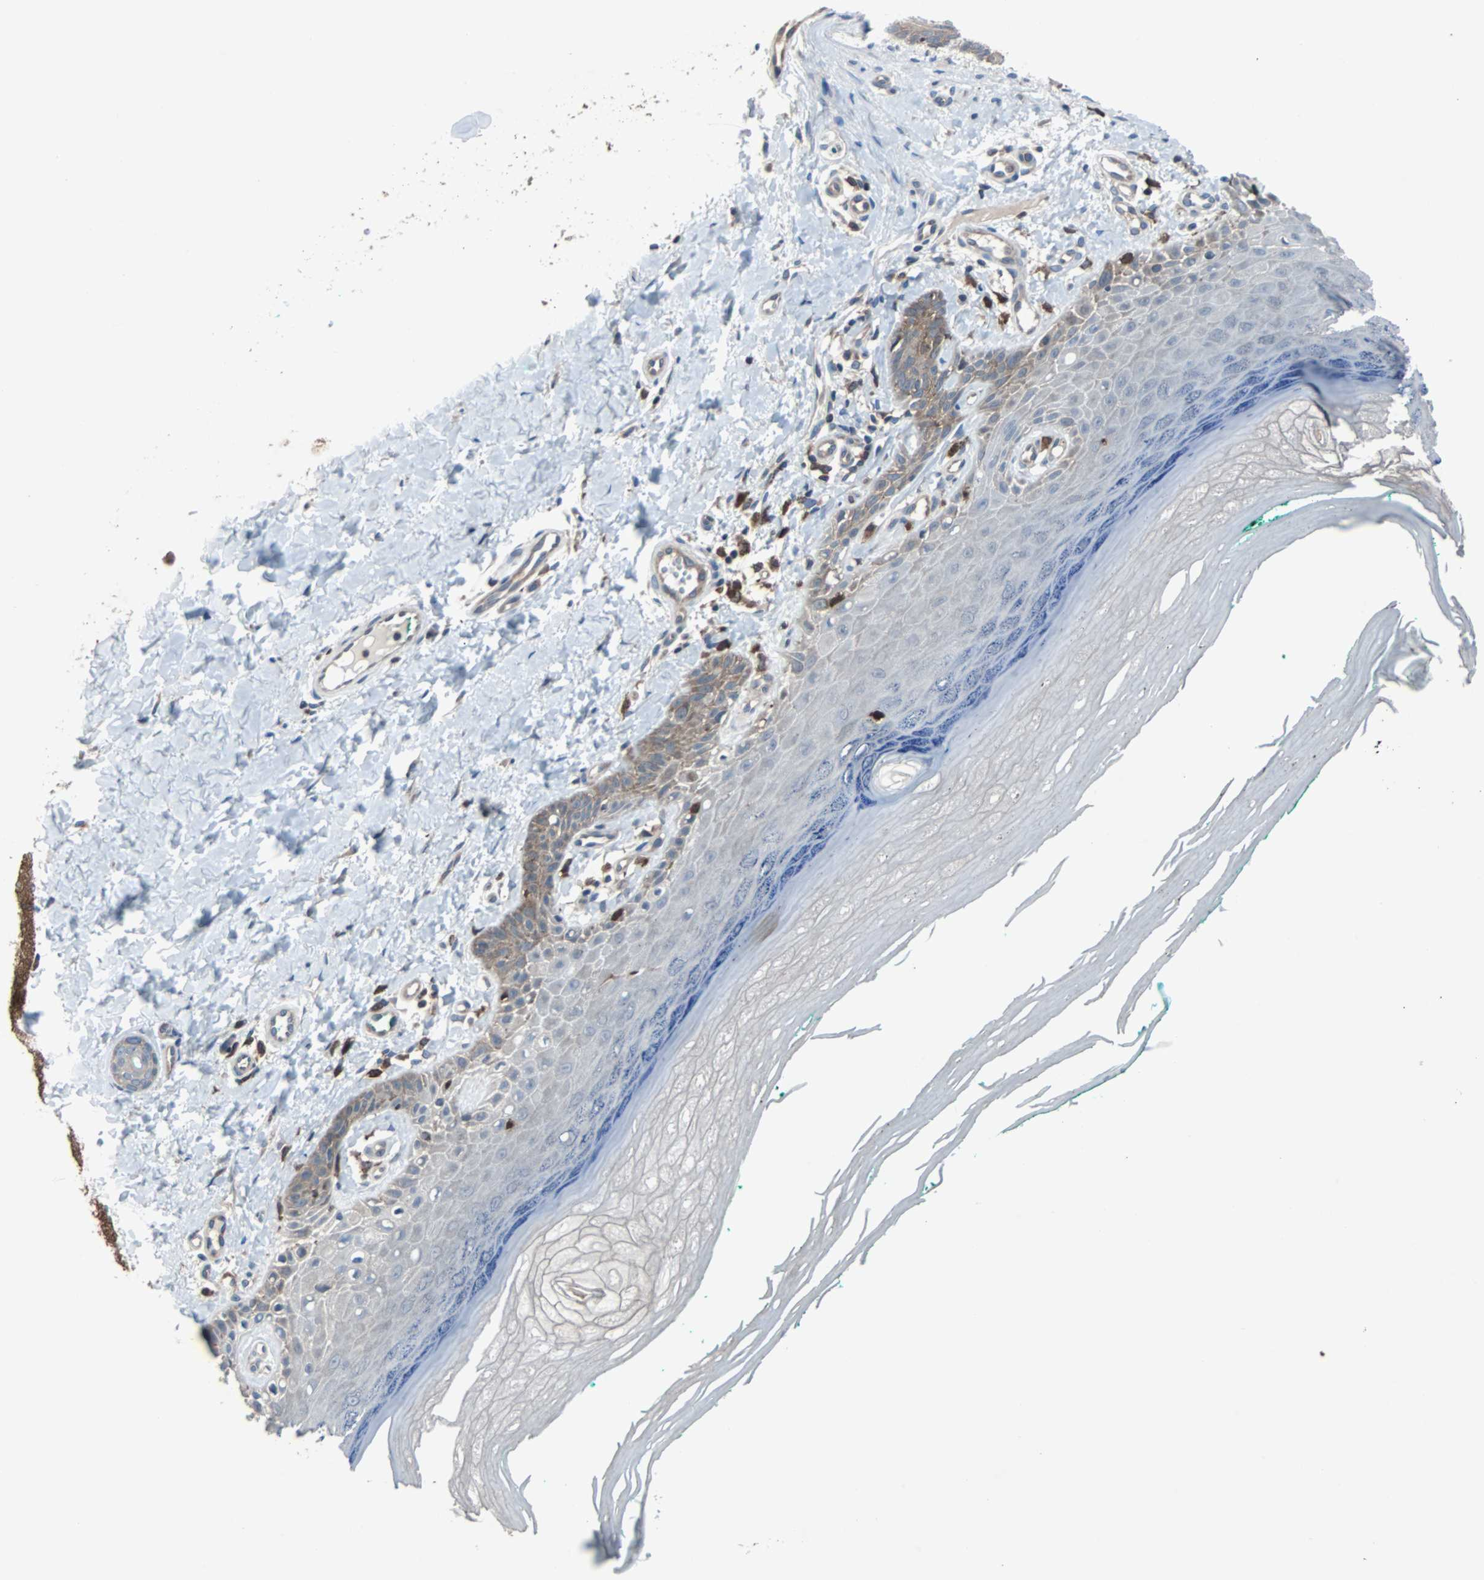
{"staining": {"intensity": "negative", "quantity": "none", "location": "none"}, "tissue": "skin", "cell_type": "Fibroblasts", "image_type": "normal", "snomed": [{"axis": "morphology", "description": "Normal tissue, NOS"}, {"axis": "topography", "description": "Skin"}], "caption": "Immunohistochemistry of benign human skin displays no expression in fibroblasts.", "gene": "PAK1", "patient": {"sex": "male", "age": 26}}